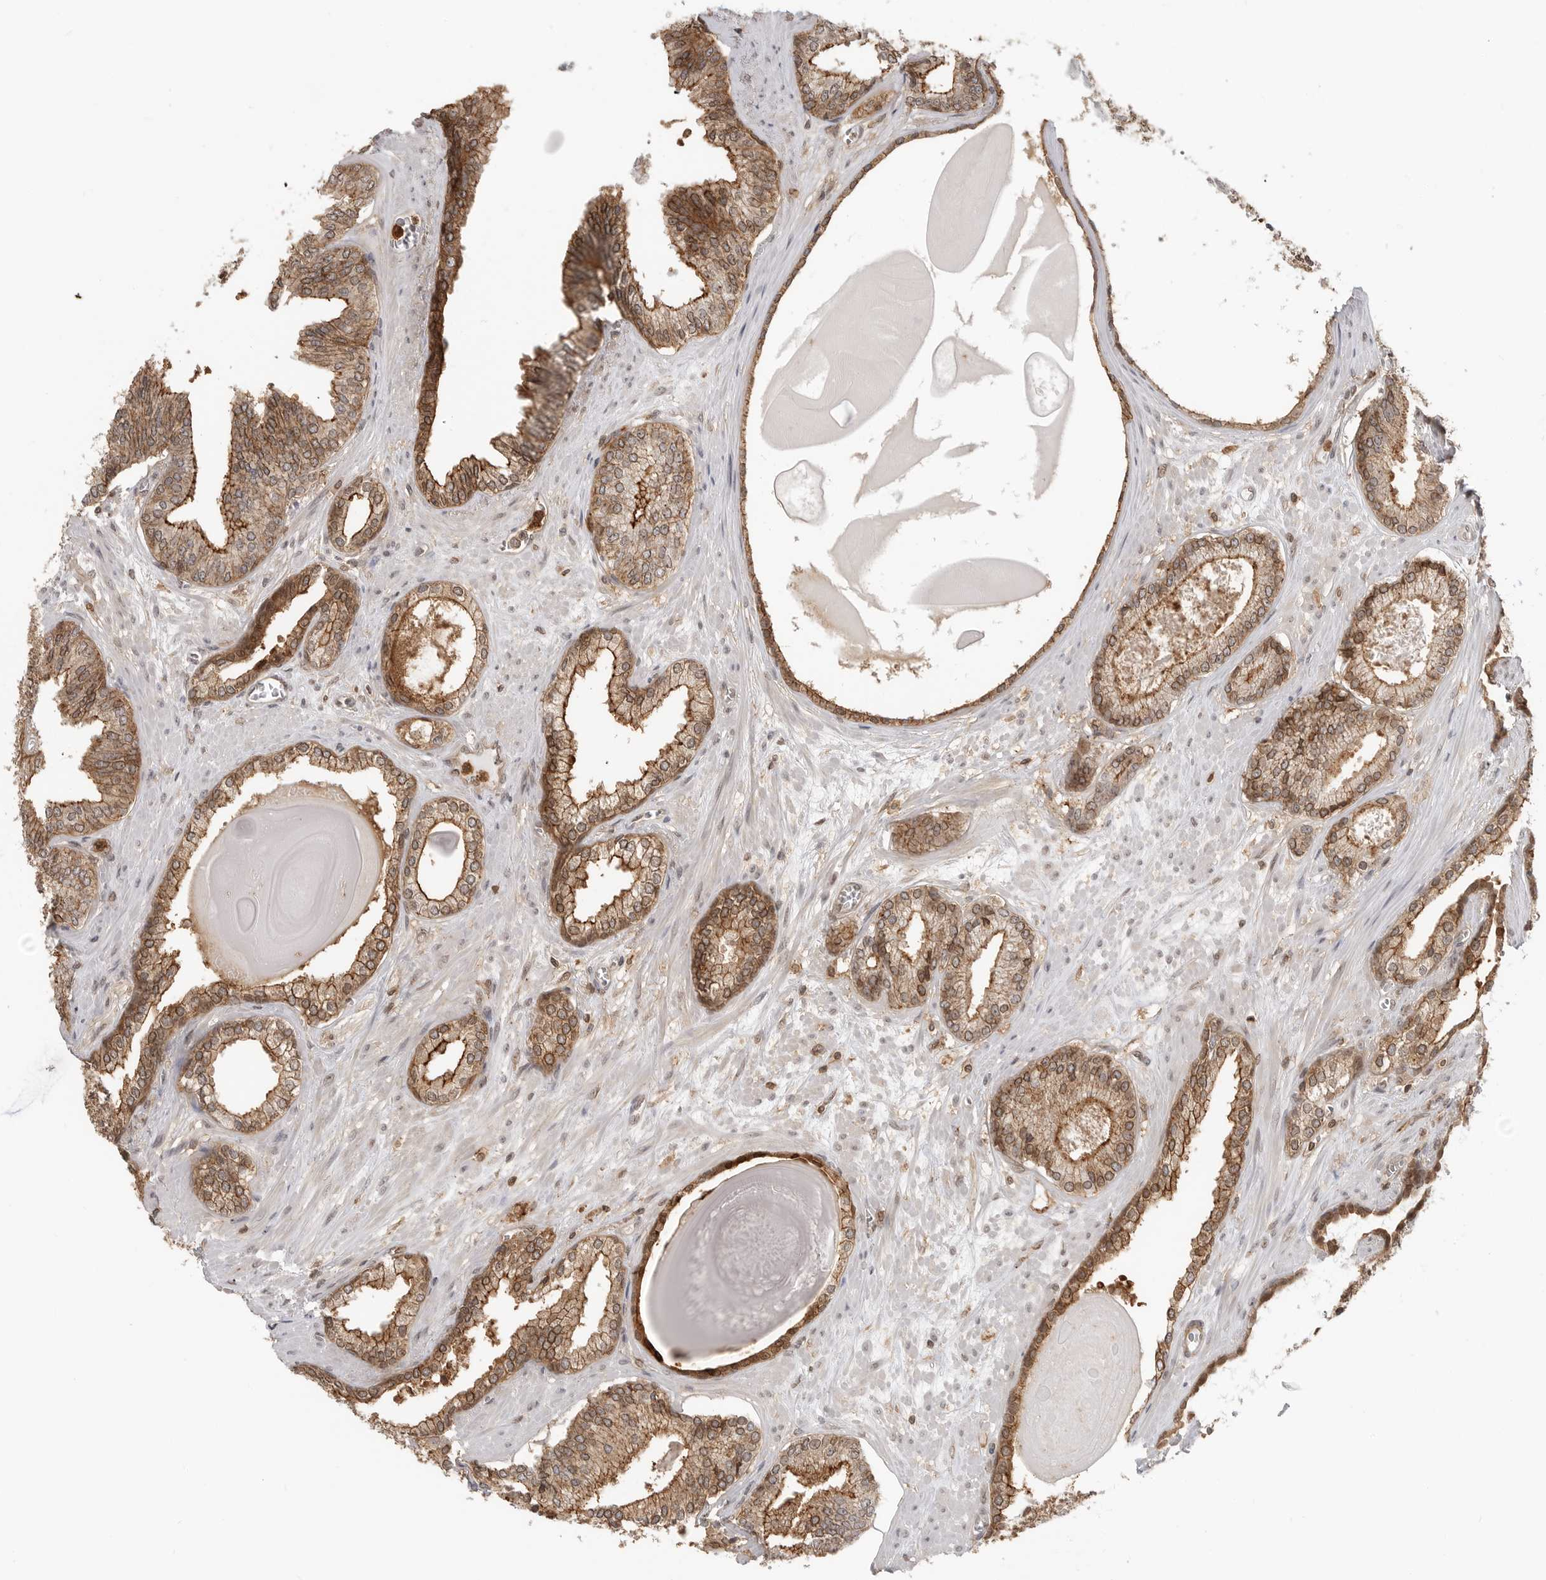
{"staining": {"intensity": "moderate", "quantity": ">75%", "location": "cytoplasmic/membranous,nuclear"}, "tissue": "prostate cancer", "cell_type": "Tumor cells", "image_type": "cancer", "snomed": [{"axis": "morphology", "description": "Adenocarcinoma, Low grade"}, {"axis": "topography", "description": "Prostate"}], "caption": "Immunohistochemistry image of low-grade adenocarcinoma (prostate) stained for a protein (brown), which displays medium levels of moderate cytoplasmic/membranous and nuclear positivity in about >75% of tumor cells.", "gene": "ANXA11", "patient": {"sex": "male", "age": 70}}